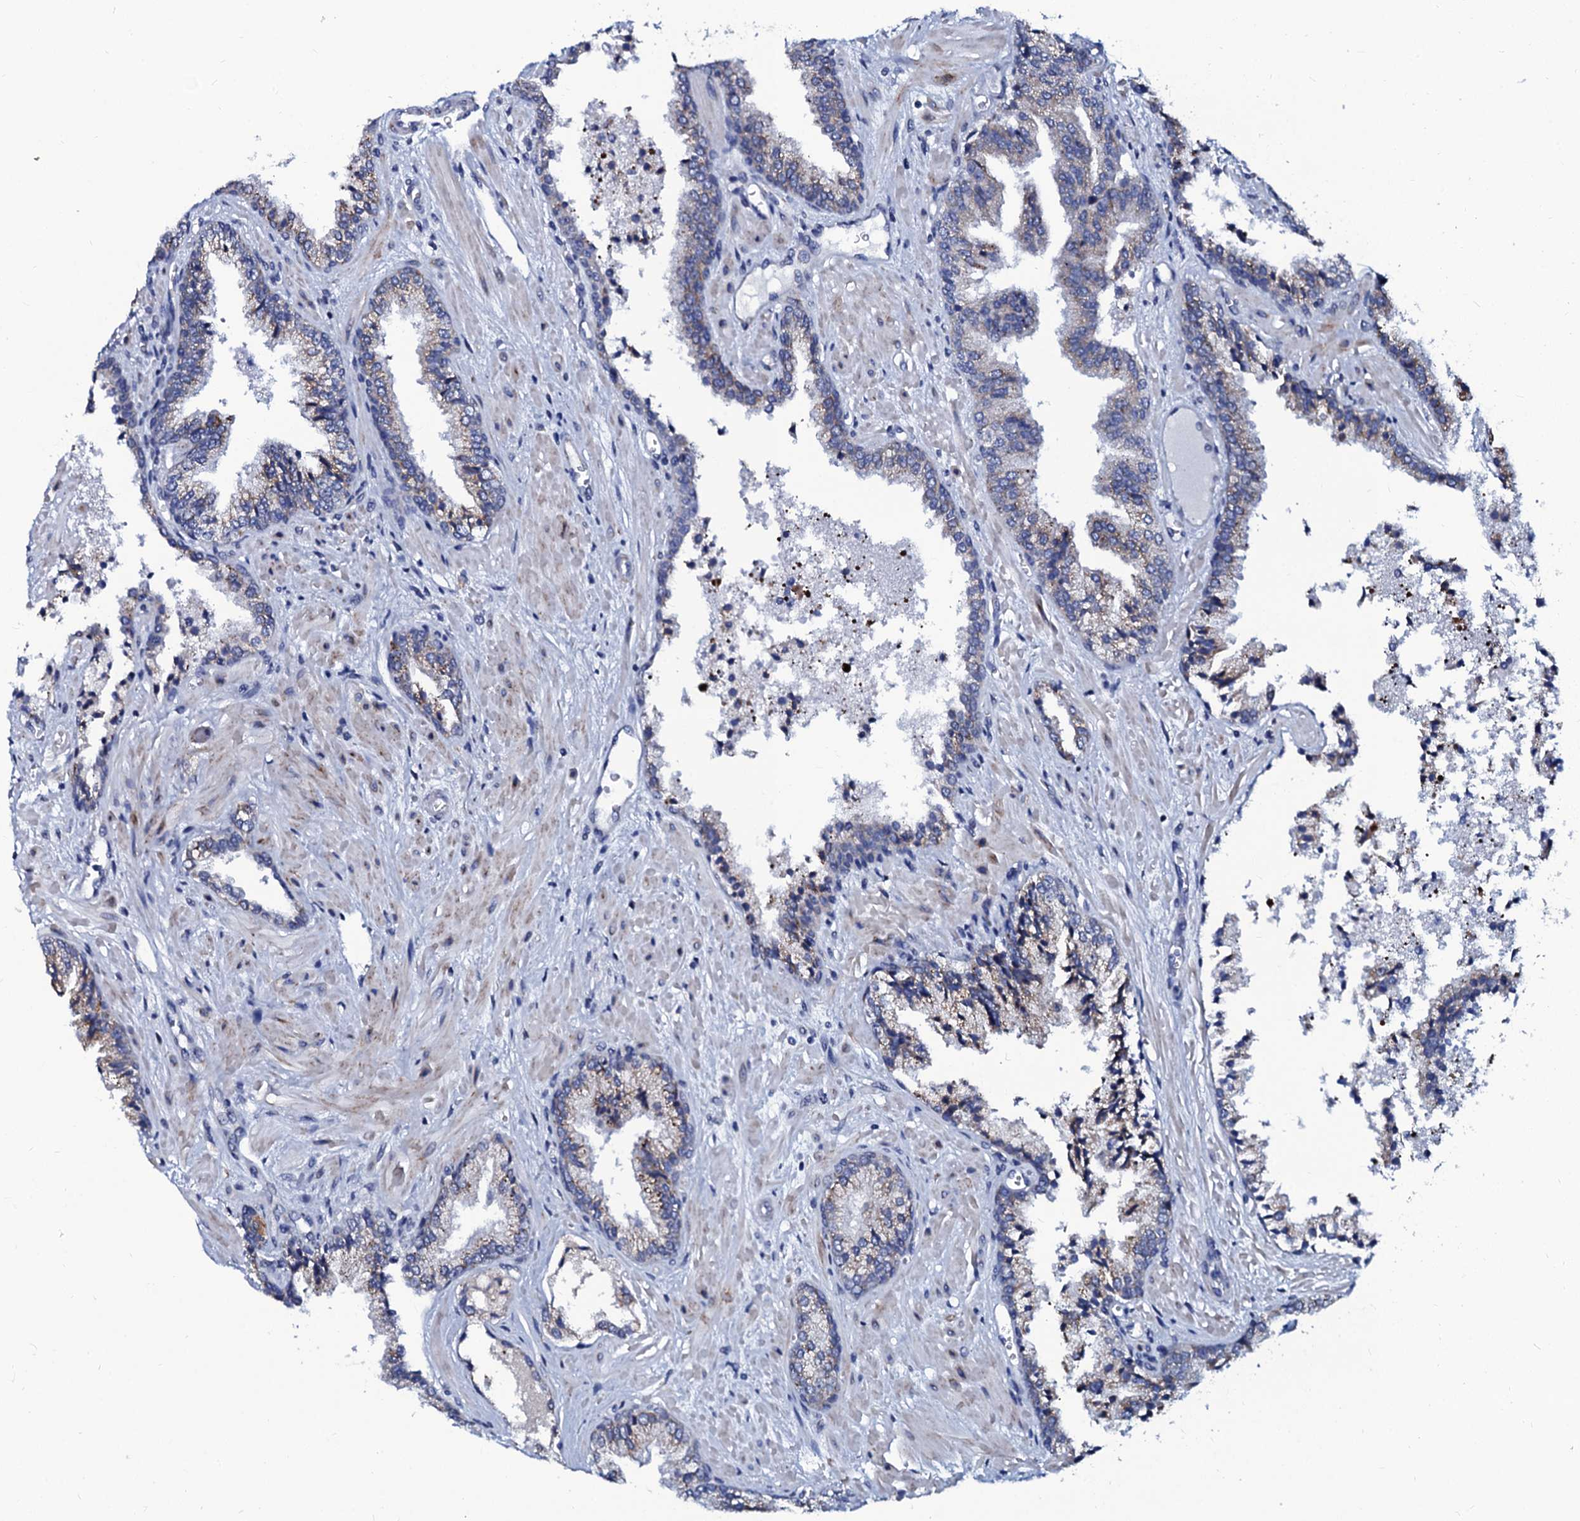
{"staining": {"intensity": "moderate", "quantity": "<25%", "location": "cytoplasmic/membranous"}, "tissue": "prostate cancer", "cell_type": "Tumor cells", "image_type": "cancer", "snomed": [{"axis": "morphology", "description": "Adenocarcinoma, High grade"}, {"axis": "topography", "description": "Prostate"}], "caption": "Brown immunohistochemical staining in human prostate cancer (high-grade adenocarcinoma) shows moderate cytoplasmic/membranous expression in about <25% of tumor cells.", "gene": "SLC37A4", "patient": {"sex": "male", "age": 71}}